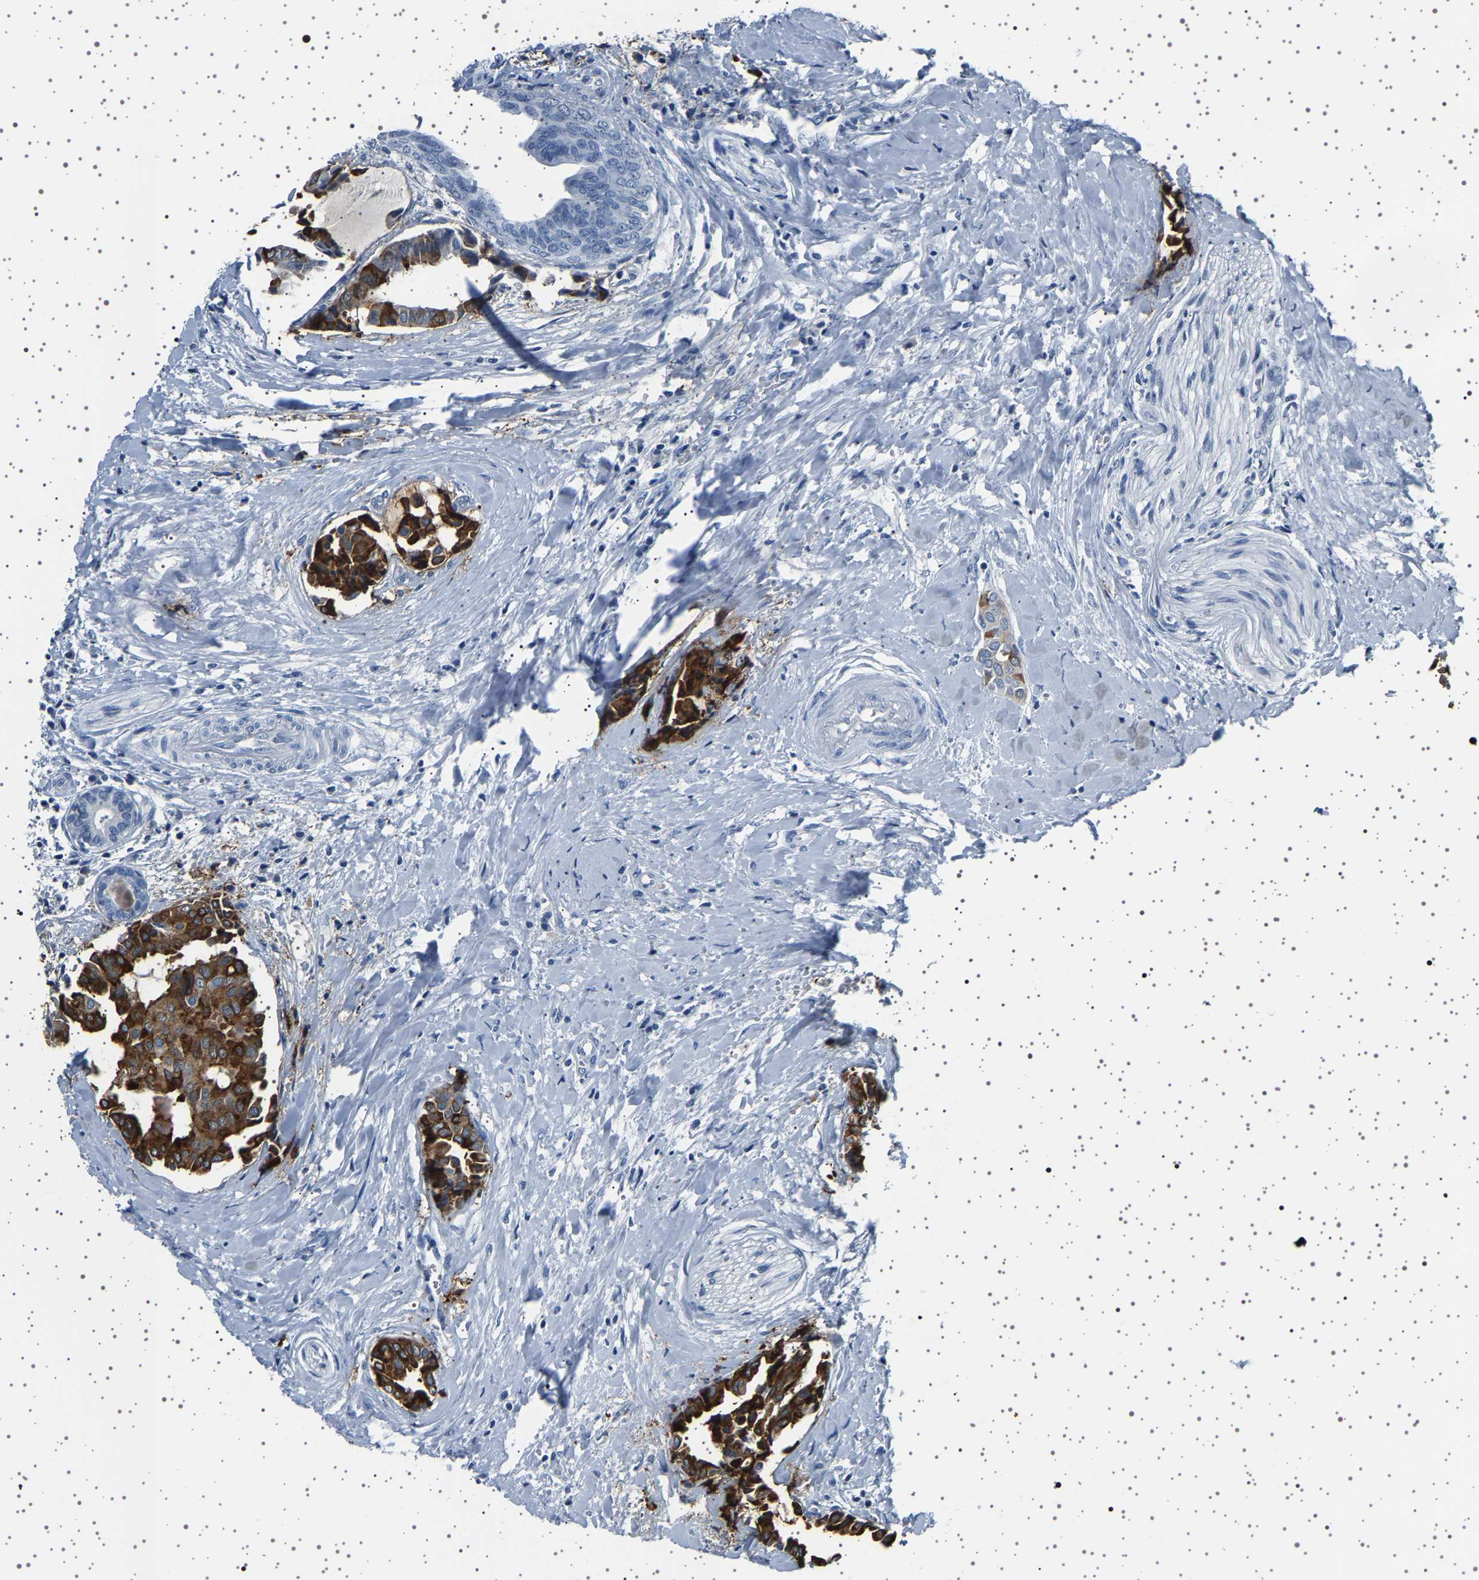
{"staining": {"intensity": "strong", "quantity": ">75%", "location": "cytoplasmic/membranous"}, "tissue": "head and neck cancer", "cell_type": "Tumor cells", "image_type": "cancer", "snomed": [{"axis": "morphology", "description": "Adenocarcinoma, NOS"}, {"axis": "topography", "description": "Salivary gland"}, {"axis": "topography", "description": "Head-Neck"}], "caption": "Approximately >75% of tumor cells in human adenocarcinoma (head and neck) demonstrate strong cytoplasmic/membranous protein positivity as visualized by brown immunohistochemical staining.", "gene": "TFF3", "patient": {"sex": "female", "age": 59}}